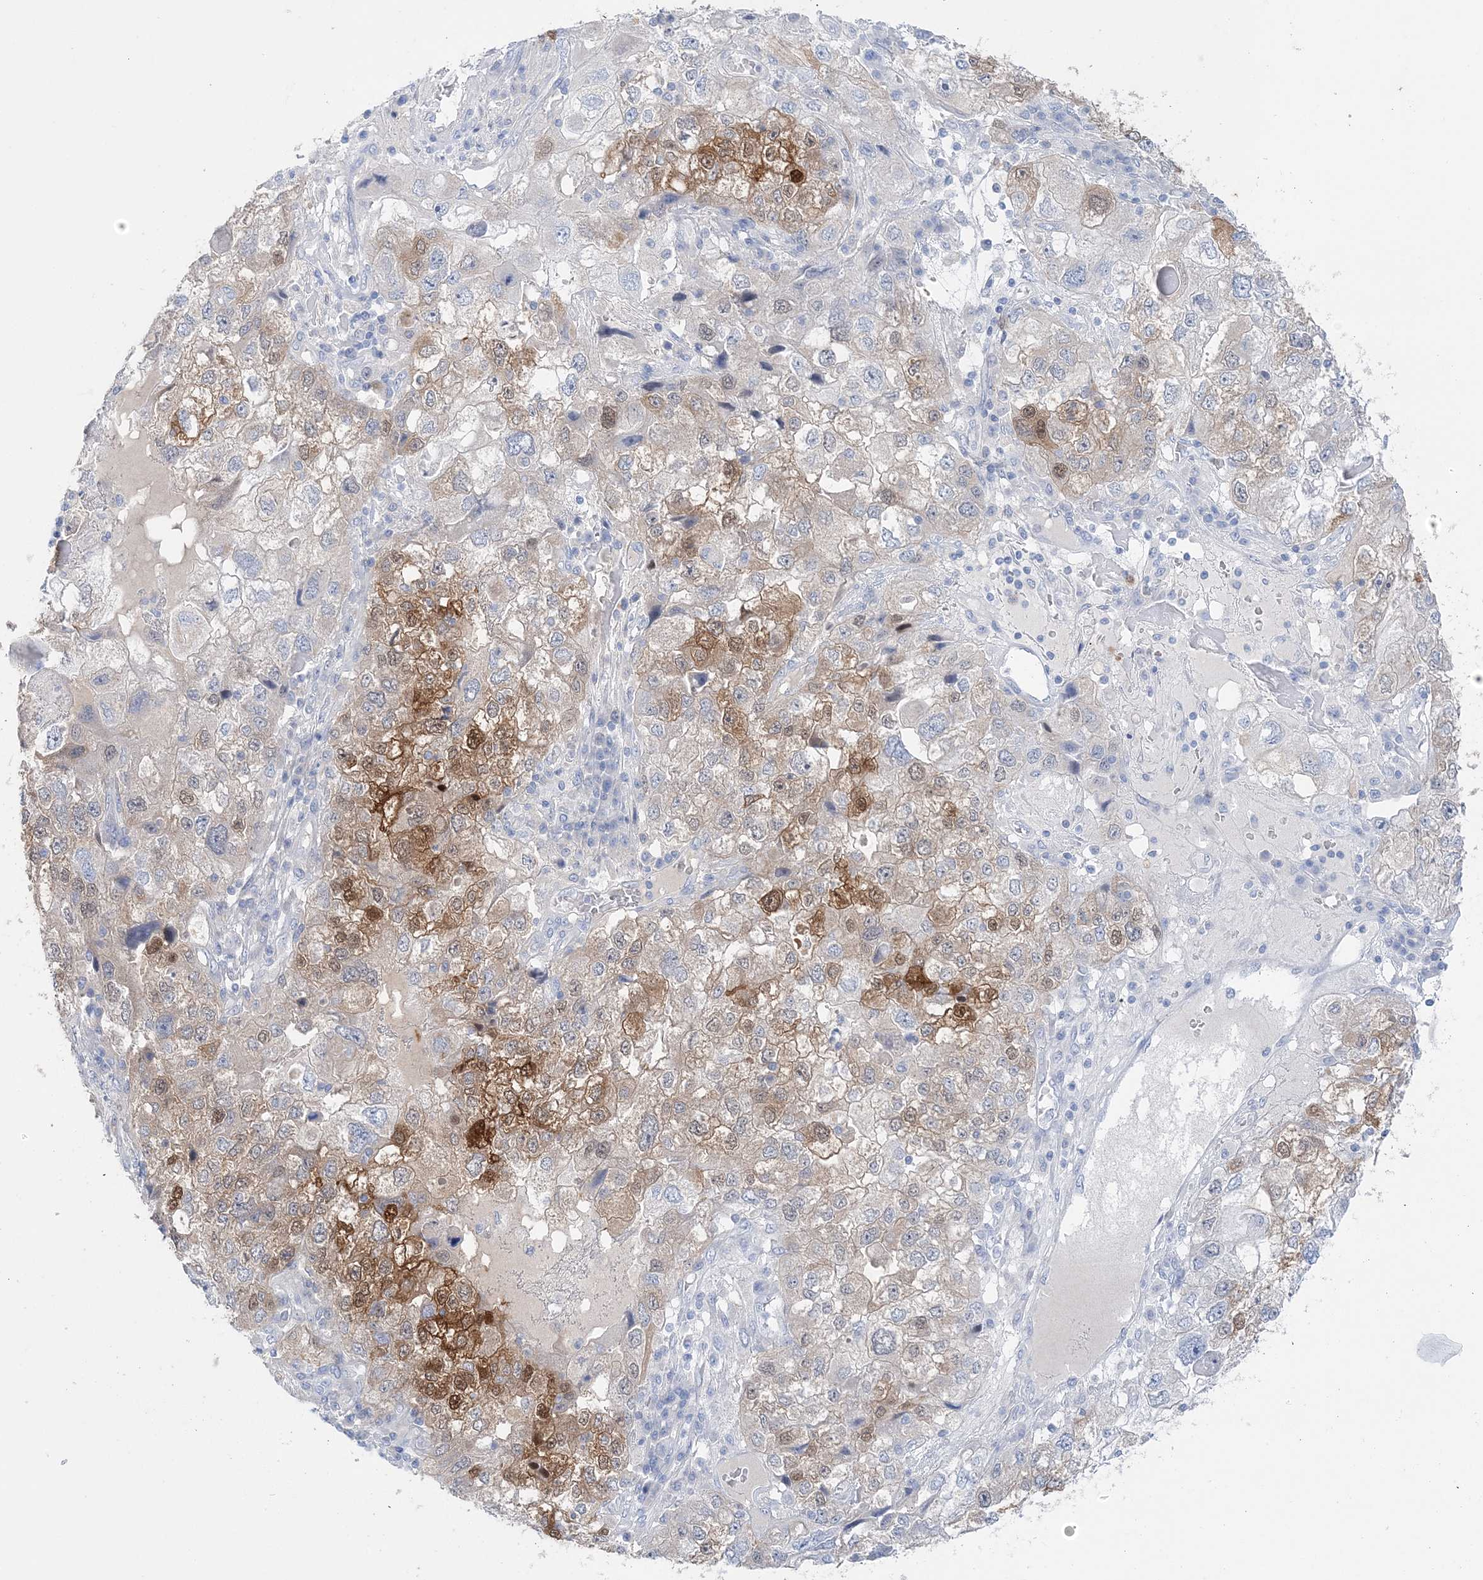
{"staining": {"intensity": "moderate", "quantity": "25%-75%", "location": "cytoplasmic/membranous,nuclear"}, "tissue": "endometrial cancer", "cell_type": "Tumor cells", "image_type": "cancer", "snomed": [{"axis": "morphology", "description": "Adenocarcinoma, NOS"}, {"axis": "topography", "description": "Endometrium"}], "caption": "Moderate cytoplasmic/membranous and nuclear protein positivity is seen in approximately 25%-75% of tumor cells in endometrial adenocarcinoma.", "gene": "HMGCS1", "patient": {"sex": "female", "age": 49}}